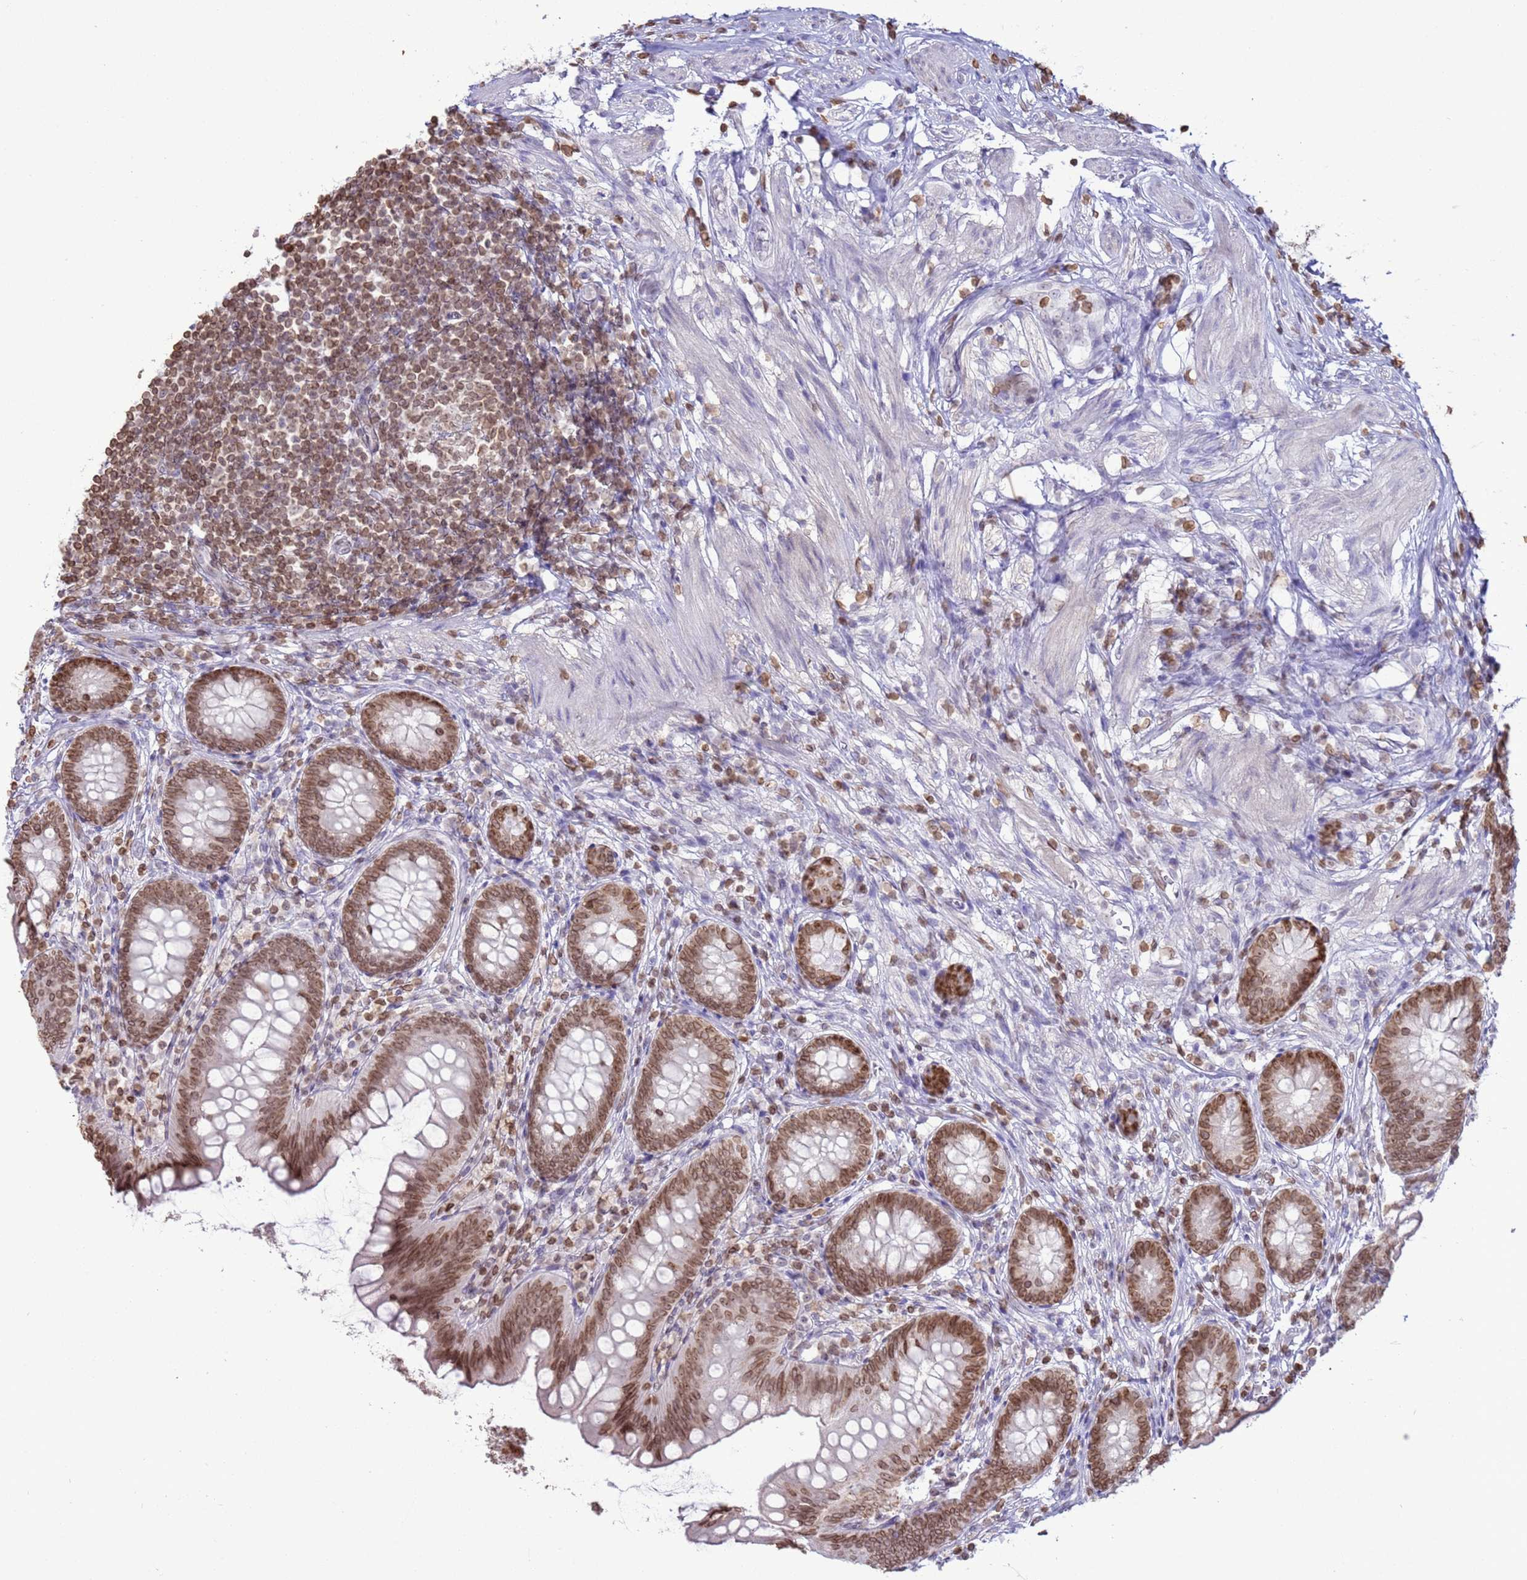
{"staining": {"intensity": "moderate", "quantity": ">75%", "location": "cytoplasmic/membranous,nuclear"}, "tissue": "appendix", "cell_type": "Glandular cells", "image_type": "normal", "snomed": [{"axis": "morphology", "description": "Normal tissue, NOS"}, {"axis": "topography", "description": "Appendix"}], "caption": "A photomicrograph of human appendix stained for a protein displays moderate cytoplasmic/membranous,nuclear brown staining in glandular cells. The protein of interest is shown in brown color, while the nuclei are stained blue.", "gene": "DHX37", "patient": {"sex": "female", "age": 62}}